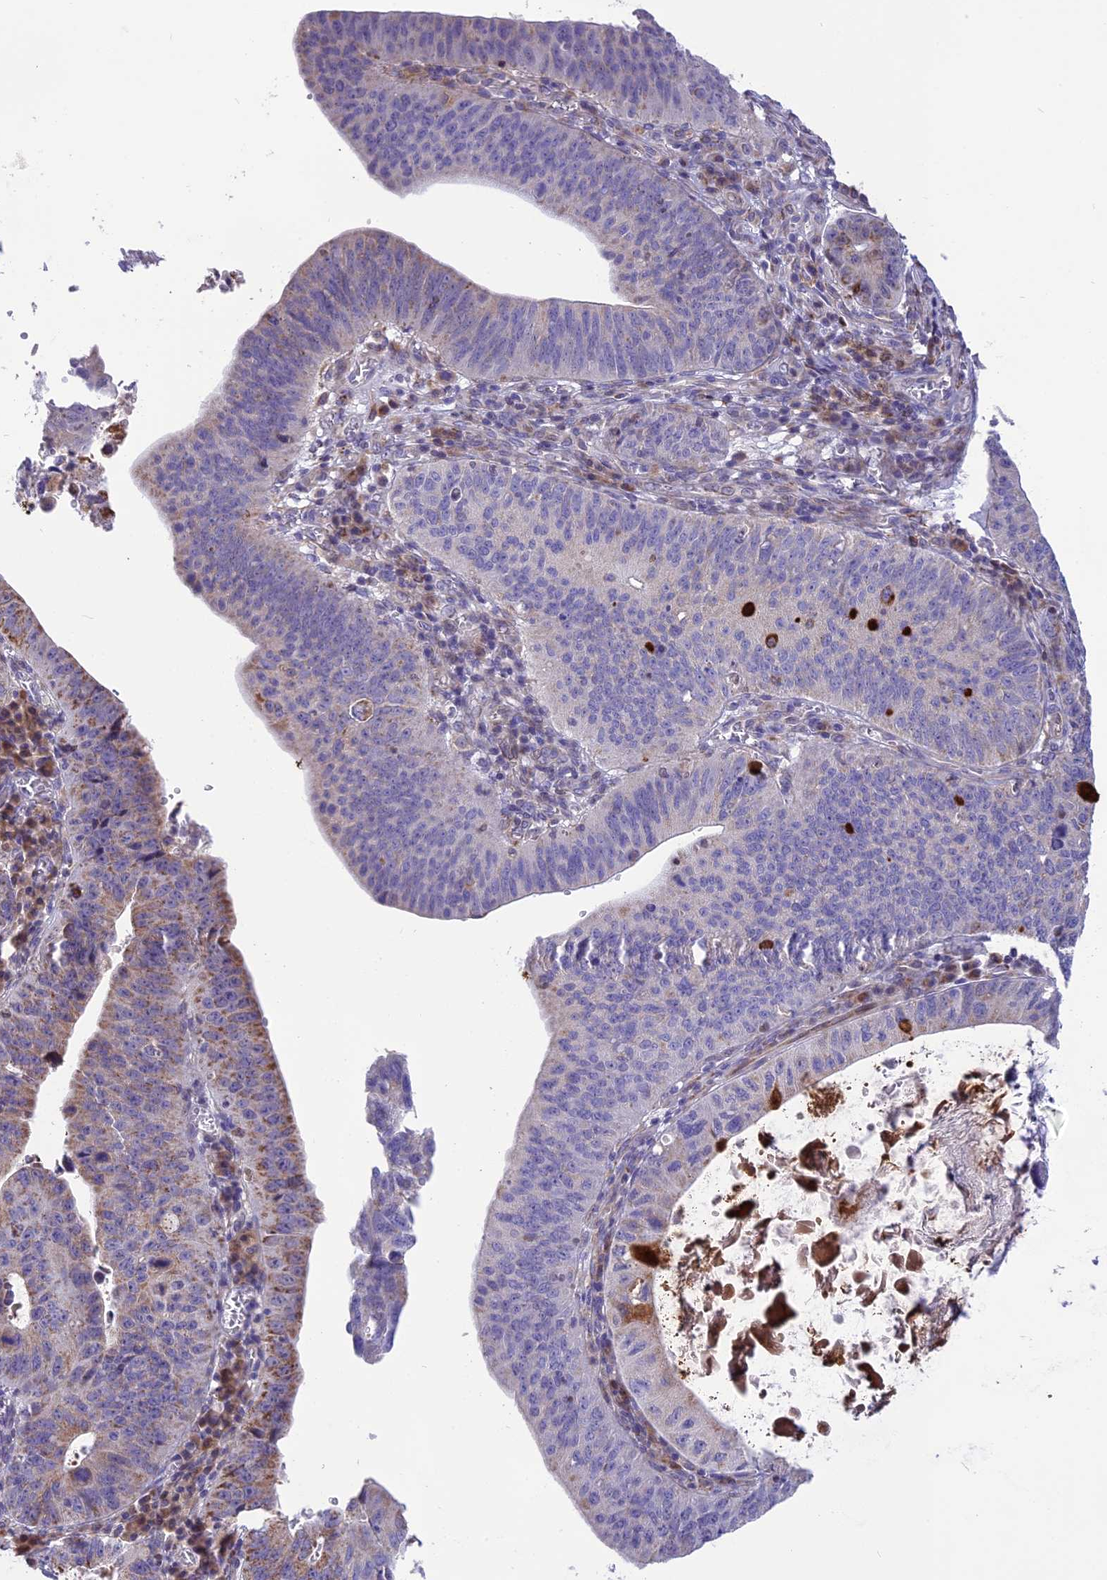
{"staining": {"intensity": "strong", "quantity": "<25%", "location": "cytoplasmic/membranous"}, "tissue": "stomach cancer", "cell_type": "Tumor cells", "image_type": "cancer", "snomed": [{"axis": "morphology", "description": "Adenocarcinoma, NOS"}, {"axis": "topography", "description": "Stomach"}], "caption": "Stomach cancer stained with immunohistochemistry (IHC) shows strong cytoplasmic/membranous positivity in approximately <25% of tumor cells.", "gene": "DOC2B", "patient": {"sex": "male", "age": 59}}